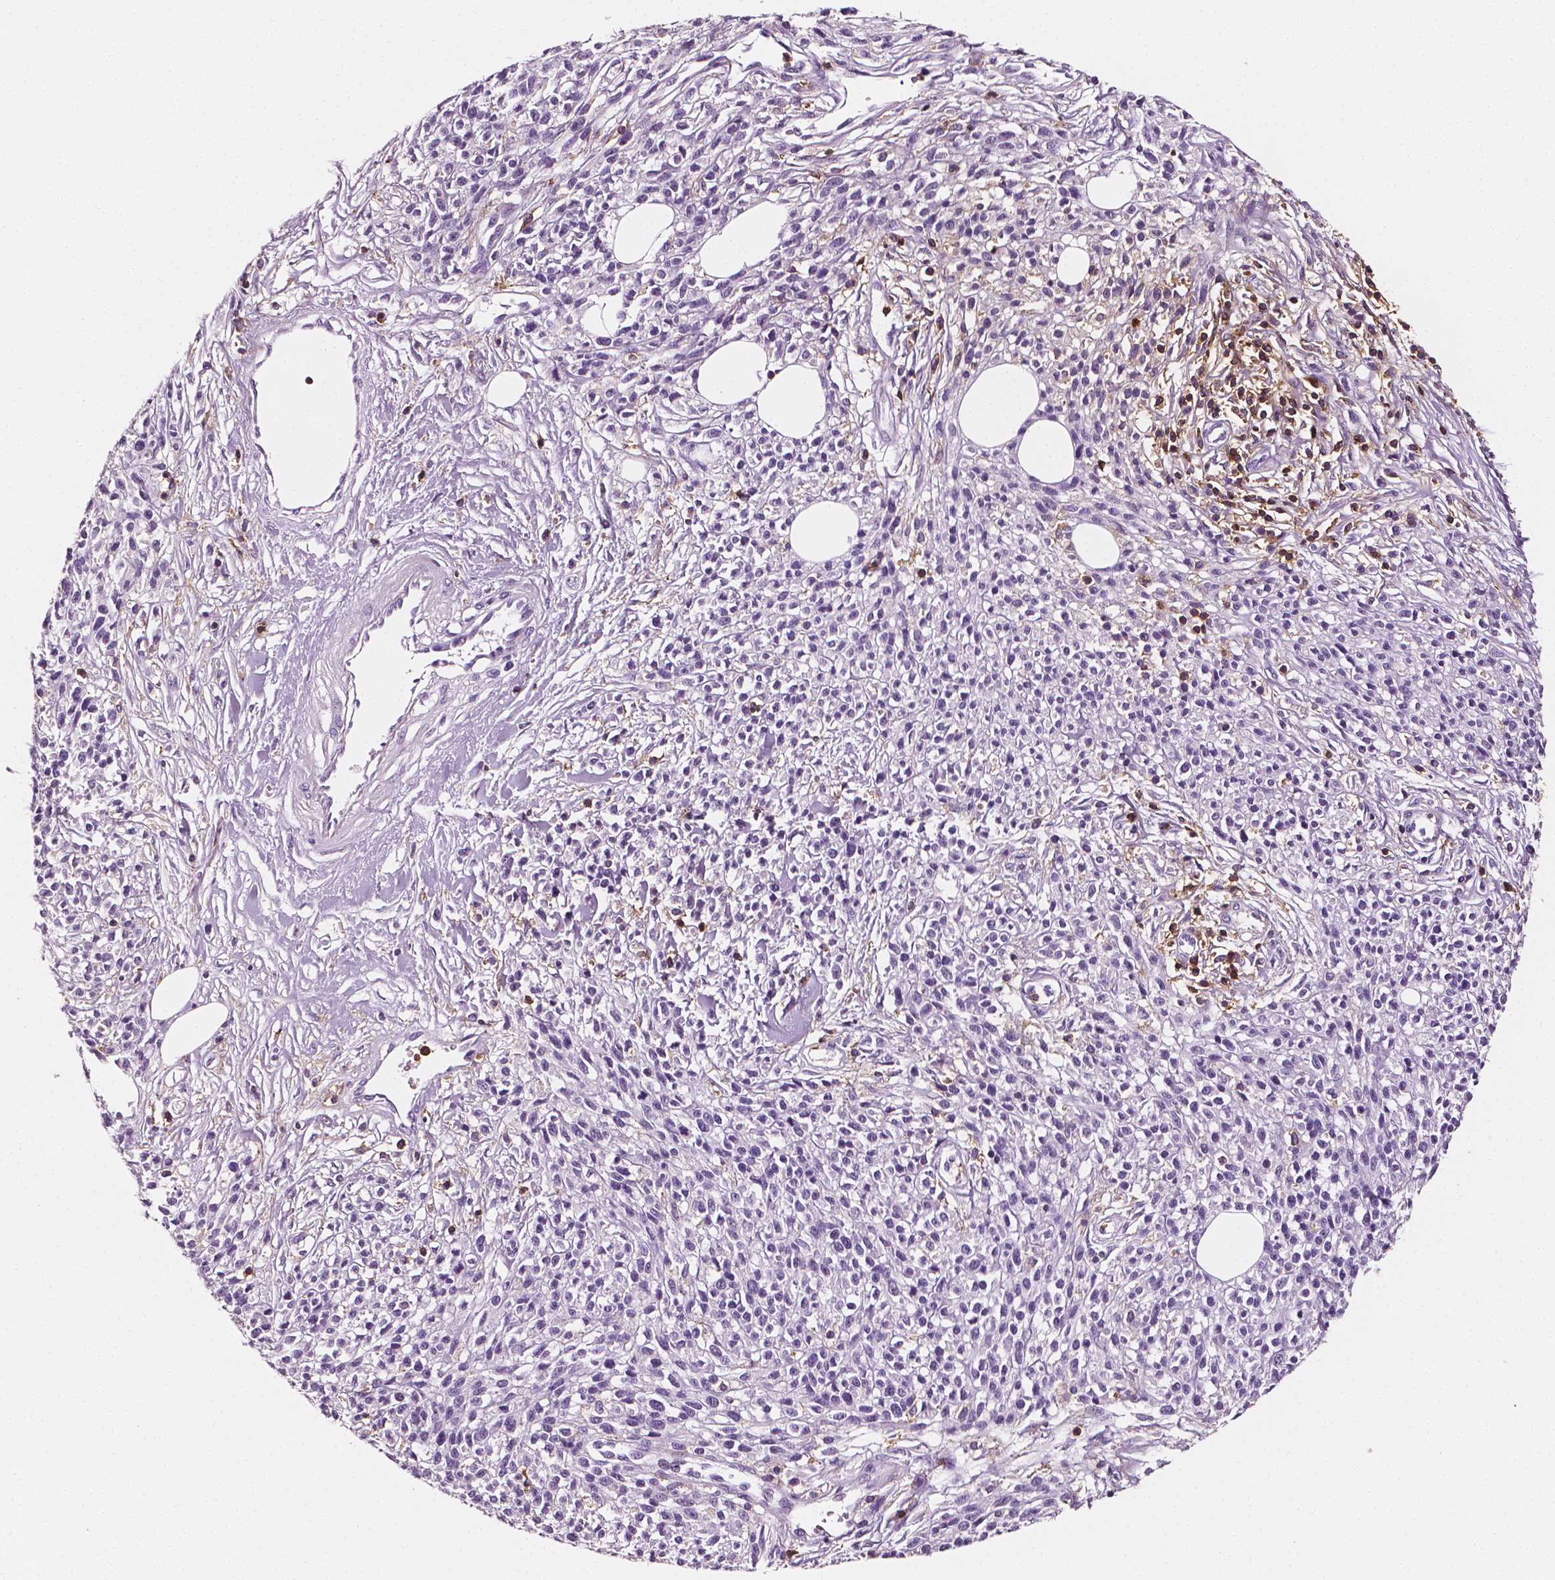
{"staining": {"intensity": "negative", "quantity": "none", "location": "none"}, "tissue": "melanoma", "cell_type": "Tumor cells", "image_type": "cancer", "snomed": [{"axis": "morphology", "description": "Malignant melanoma, NOS"}, {"axis": "topography", "description": "Skin"}, {"axis": "topography", "description": "Skin of trunk"}], "caption": "This is an immunohistochemistry (IHC) image of malignant melanoma. There is no expression in tumor cells.", "gene": "PTPRC", "patient": {"sex": "male", "age": 74}}